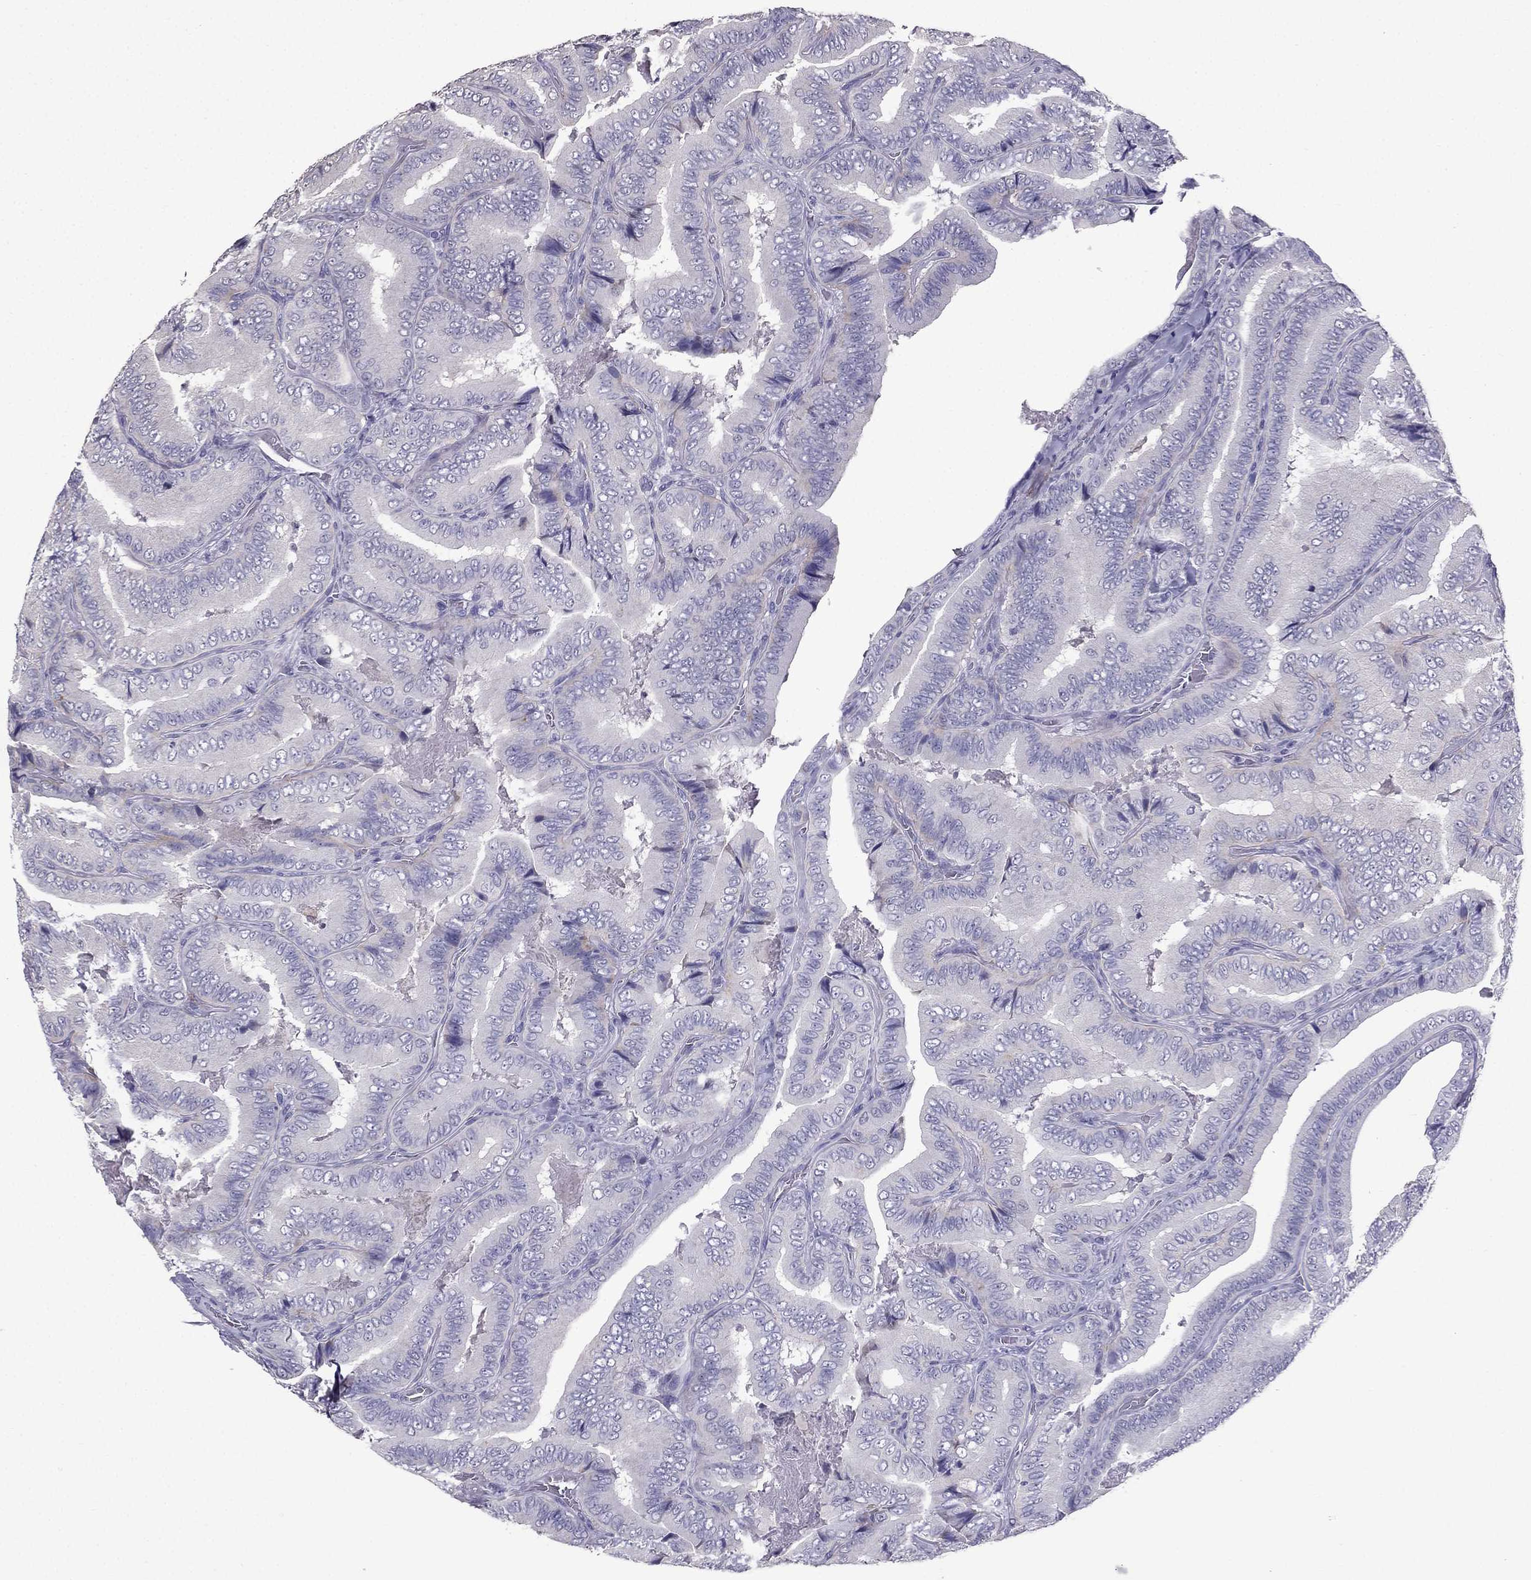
{"staining": {"intensity": "negative", "quantity": "none", "location": "none"}, "tissue": "thyroid cancer", "cell_type": "Tumor cells", "image_type": "cancer", "snomed": [{"axis": "morphology", "description": "Papillary adenocarcinoma, NOS"}, {"axis": "topography", "description": "Thyroid gland"}], "caption": "Immunohistochemical staining of thyroid cancer demonstrates no significant positivity in tumor cells. (DAB immunohistochemistry, high magnification).", "gene": "SCG5", "patient": {"sex": "male", "age": 61}}